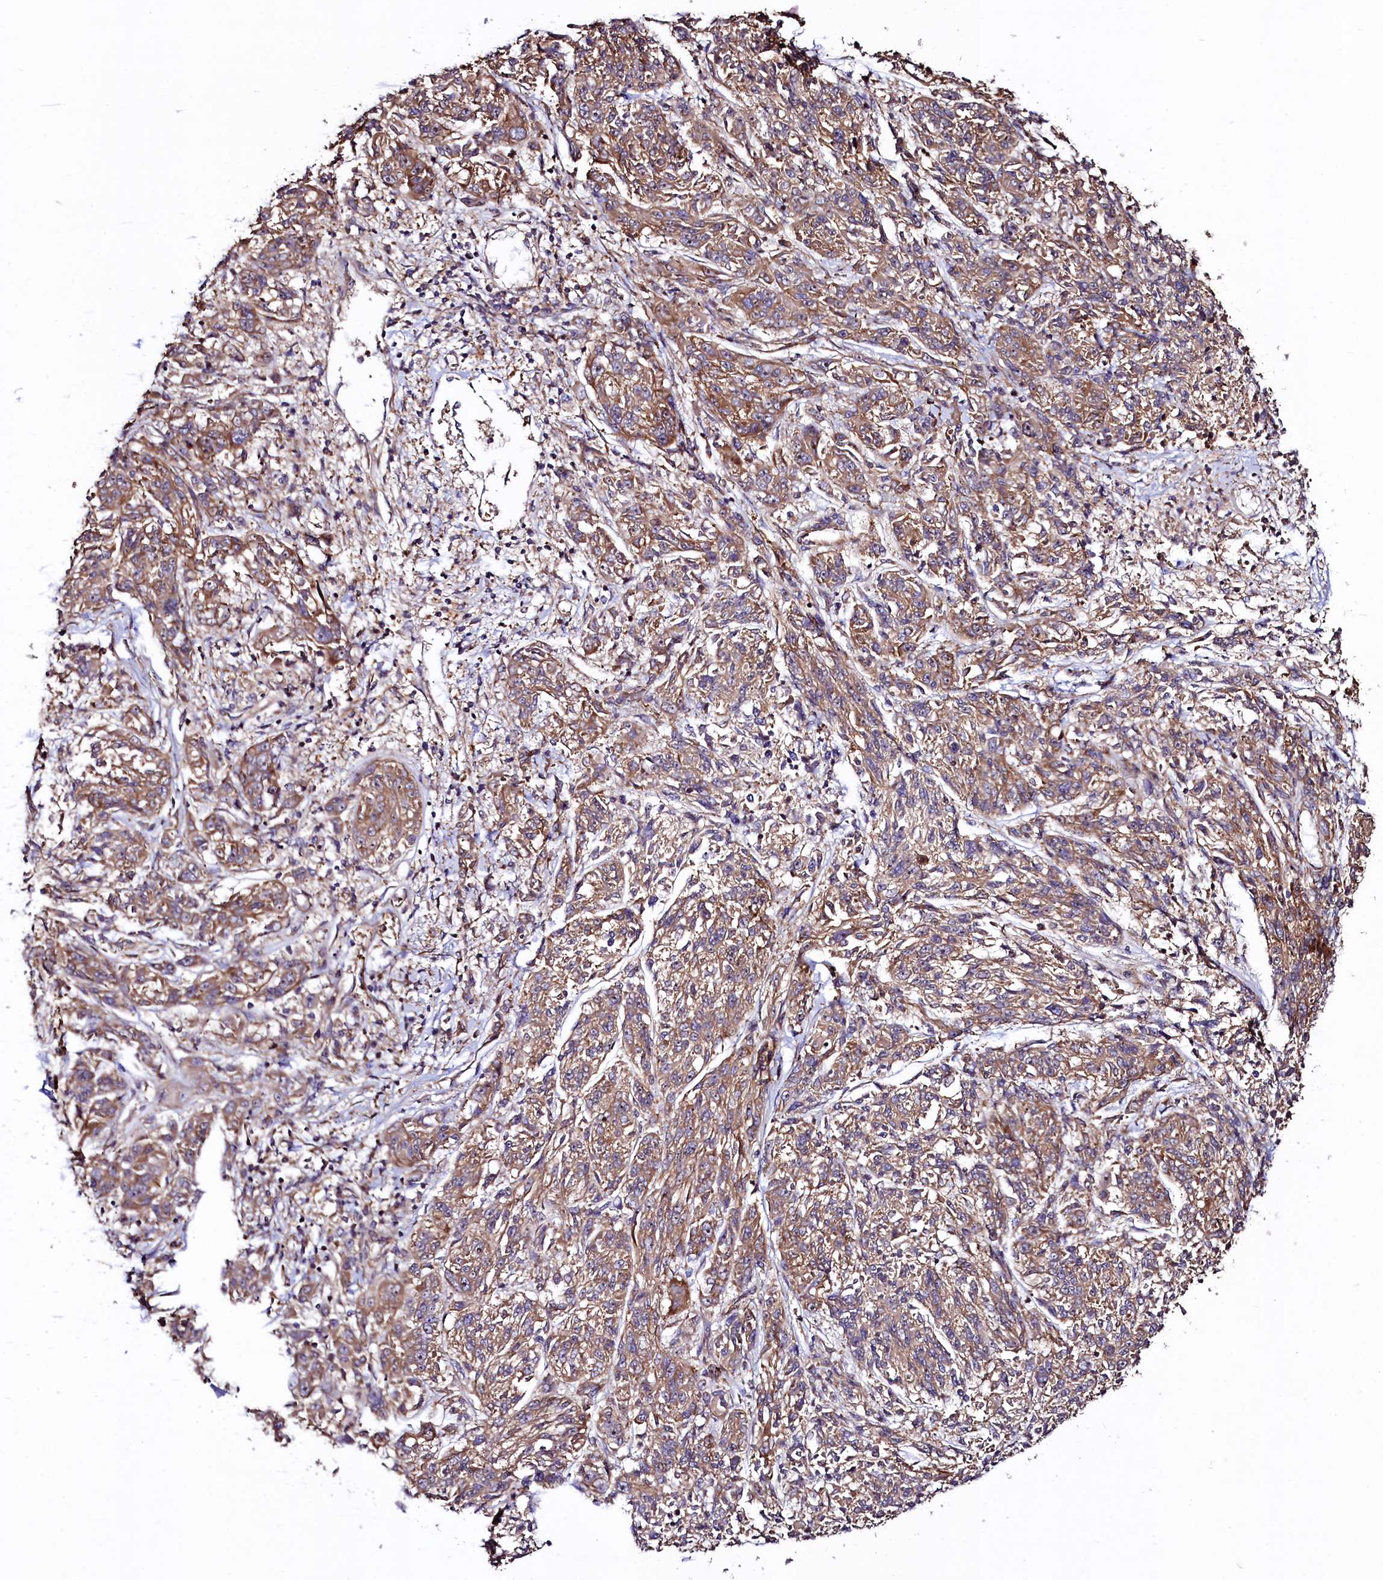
{"staining": {"intensity": "moderate", "quantity": ">75%", "location": "cytoplasmic/membranous"}, "tissue": "melanoma", "cell_type": "Tumor cells", "image_type": "cancer", "snomed": [{"axis": "morphology", "description": "Malignant melanoma, NOS"}, {"axis": "topography", "description": "Skin"}], "caption": "Immunohistochemical staining of malignant melanoma shows medium levels of moderate cytoplasmic/membranous protein staining in about >75% of tumor cells.", "gene": "KLHDC4", "patient": {"sex": "male", "age": 53}}